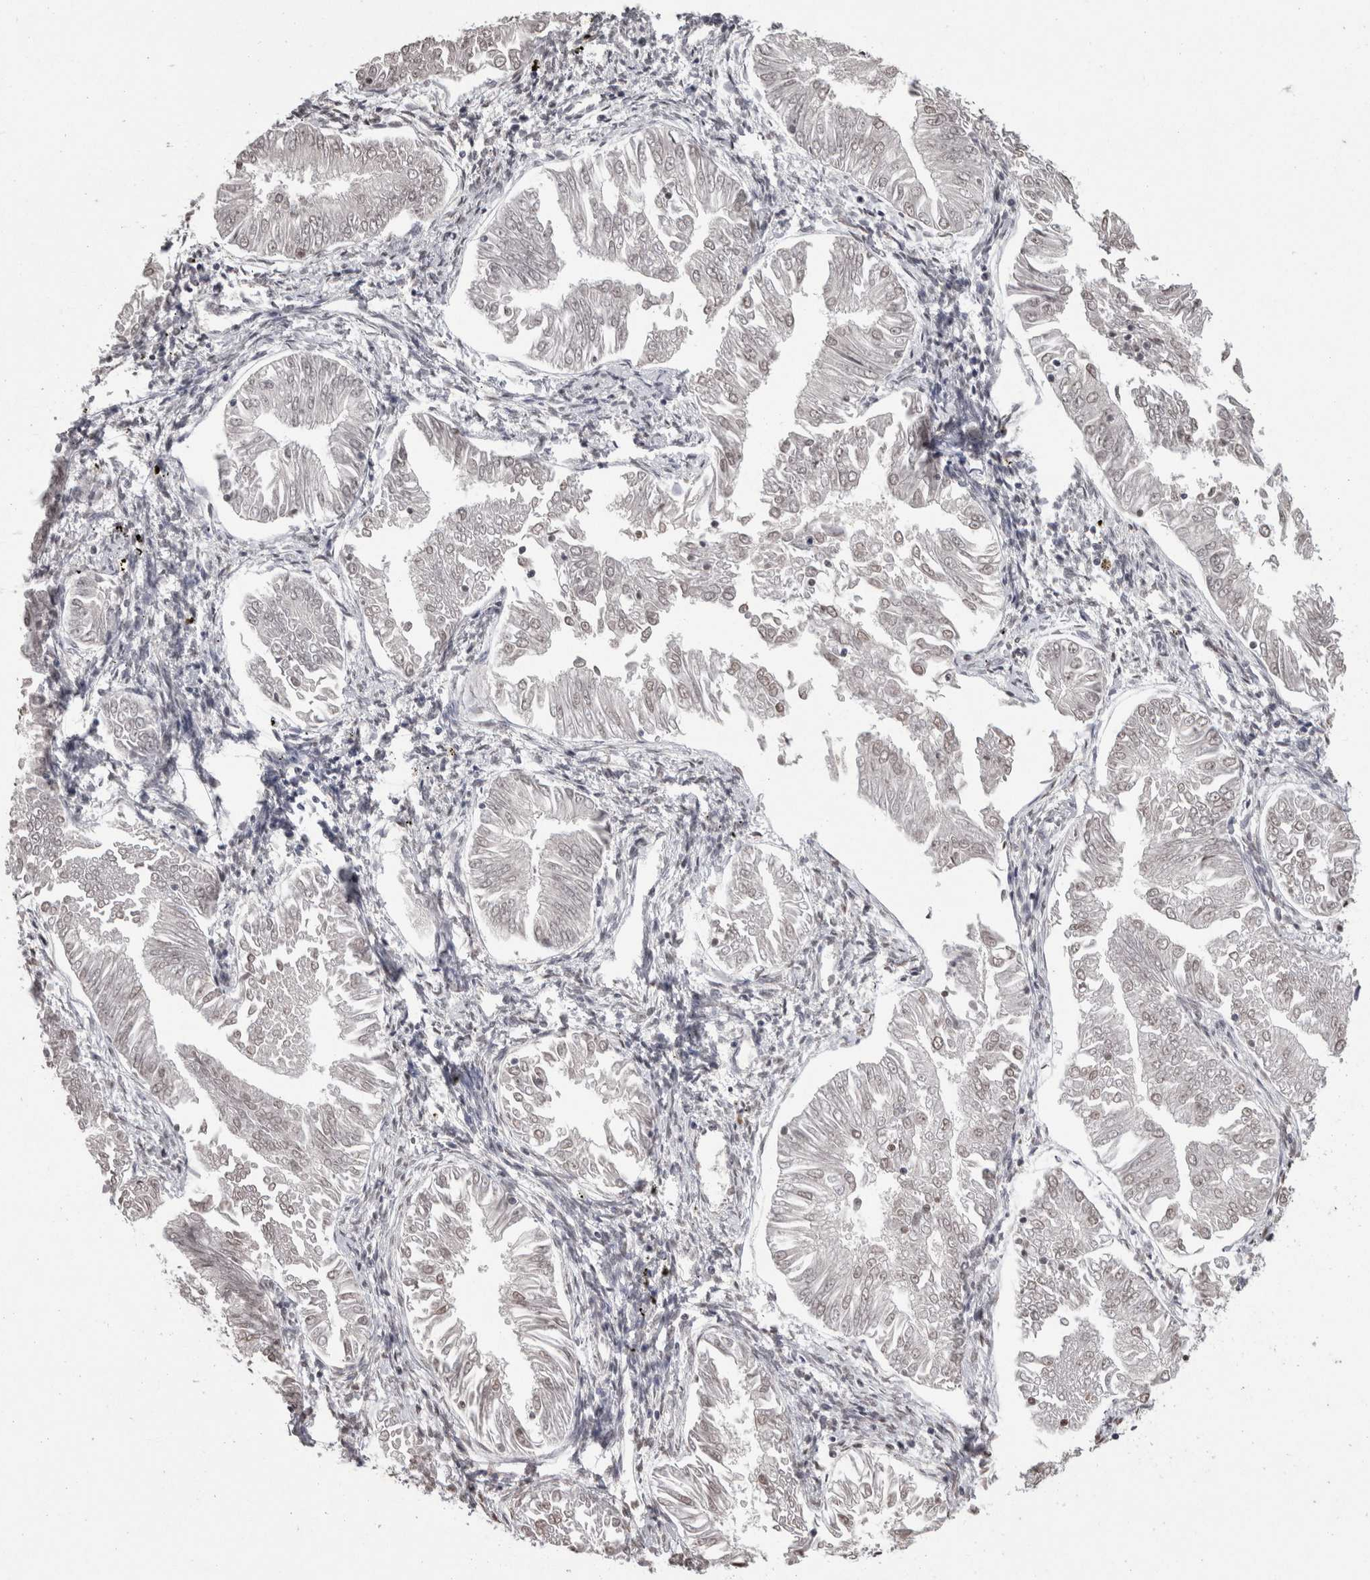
{"staining": {"intensity": "weak", "quantity": ">75%", "location": "nuclear"}, "tissue": "endometrial cancer", "cell_type": "Tumor cells", "image_type": "cancer", "snomed": [{"axis": "morphology", "description": "Adenocarcinoma, NOS"}, {"axis": "topography", "description": "Endometrium"}], "caption": "Adenocarcinoma (endometrial) stained for a protein (brown) demonstrates weak nuclear positive staining in about >75% of tumor cells.", "gene": "DDX17", "patient": {"sex": "female", "age": 53}}